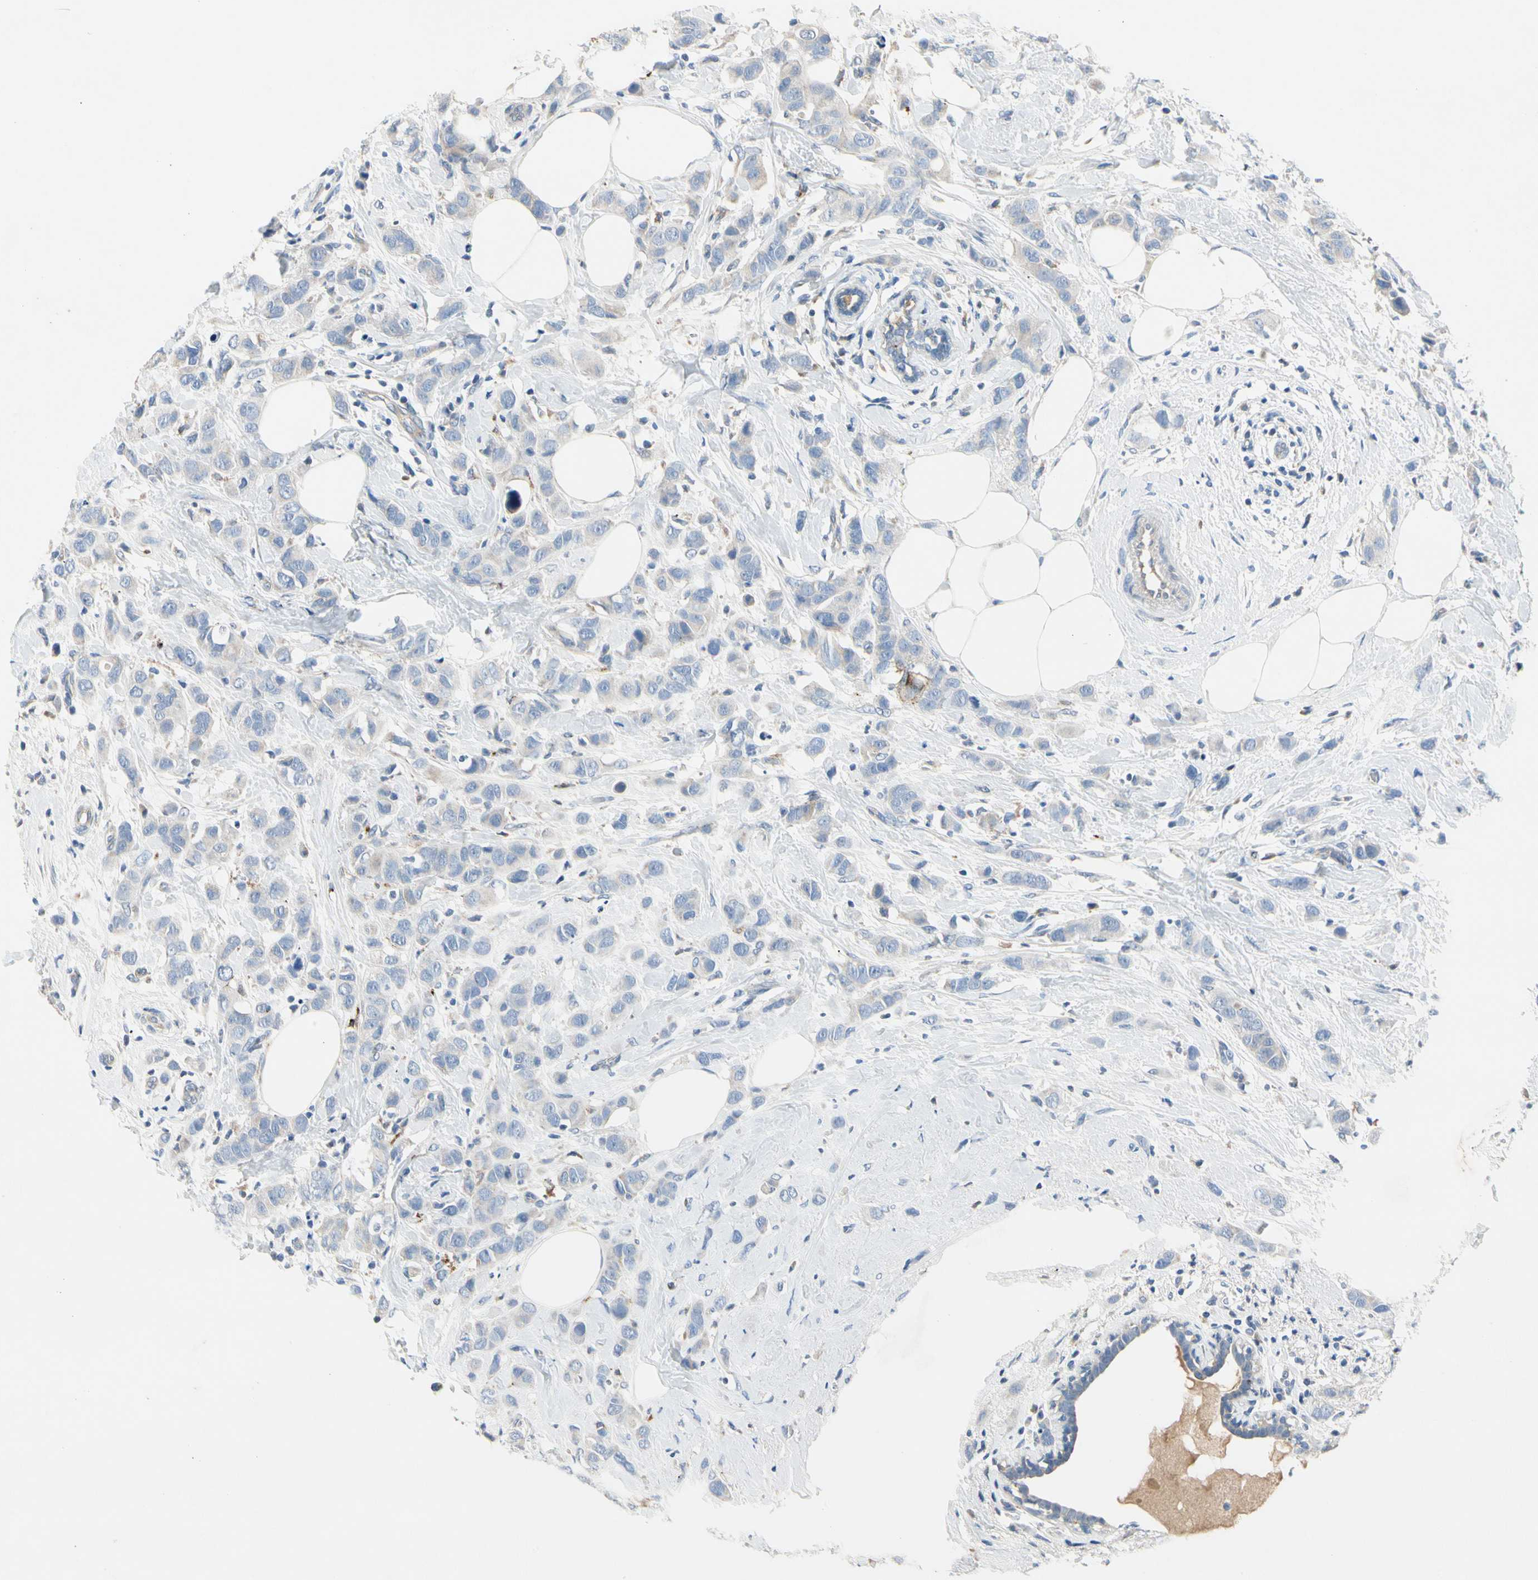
{"staining": {"intensity": "weak", "quantity": "<25%", "location": "cytoplasmic/membranous"}, "tissue": "breast cancer", "cell_type": "Tumor cells", "image_type": "cancer", "snomed": [{"axis": "morphology", "description": "Normal tissue, NOS"}, {"axis": "morphology", "description": "Duct carcinoma"}, {"axis": "topography", "description": "Breast"}], "caption": "Immunohistochemistry image of neoplastic tissue: human breast intraductal carcinoma stained with DAB demonstrates no significant protein expression in tumor cells.", "gene": "RETSAT", "patient": {"sex": "female", "age": 50}}